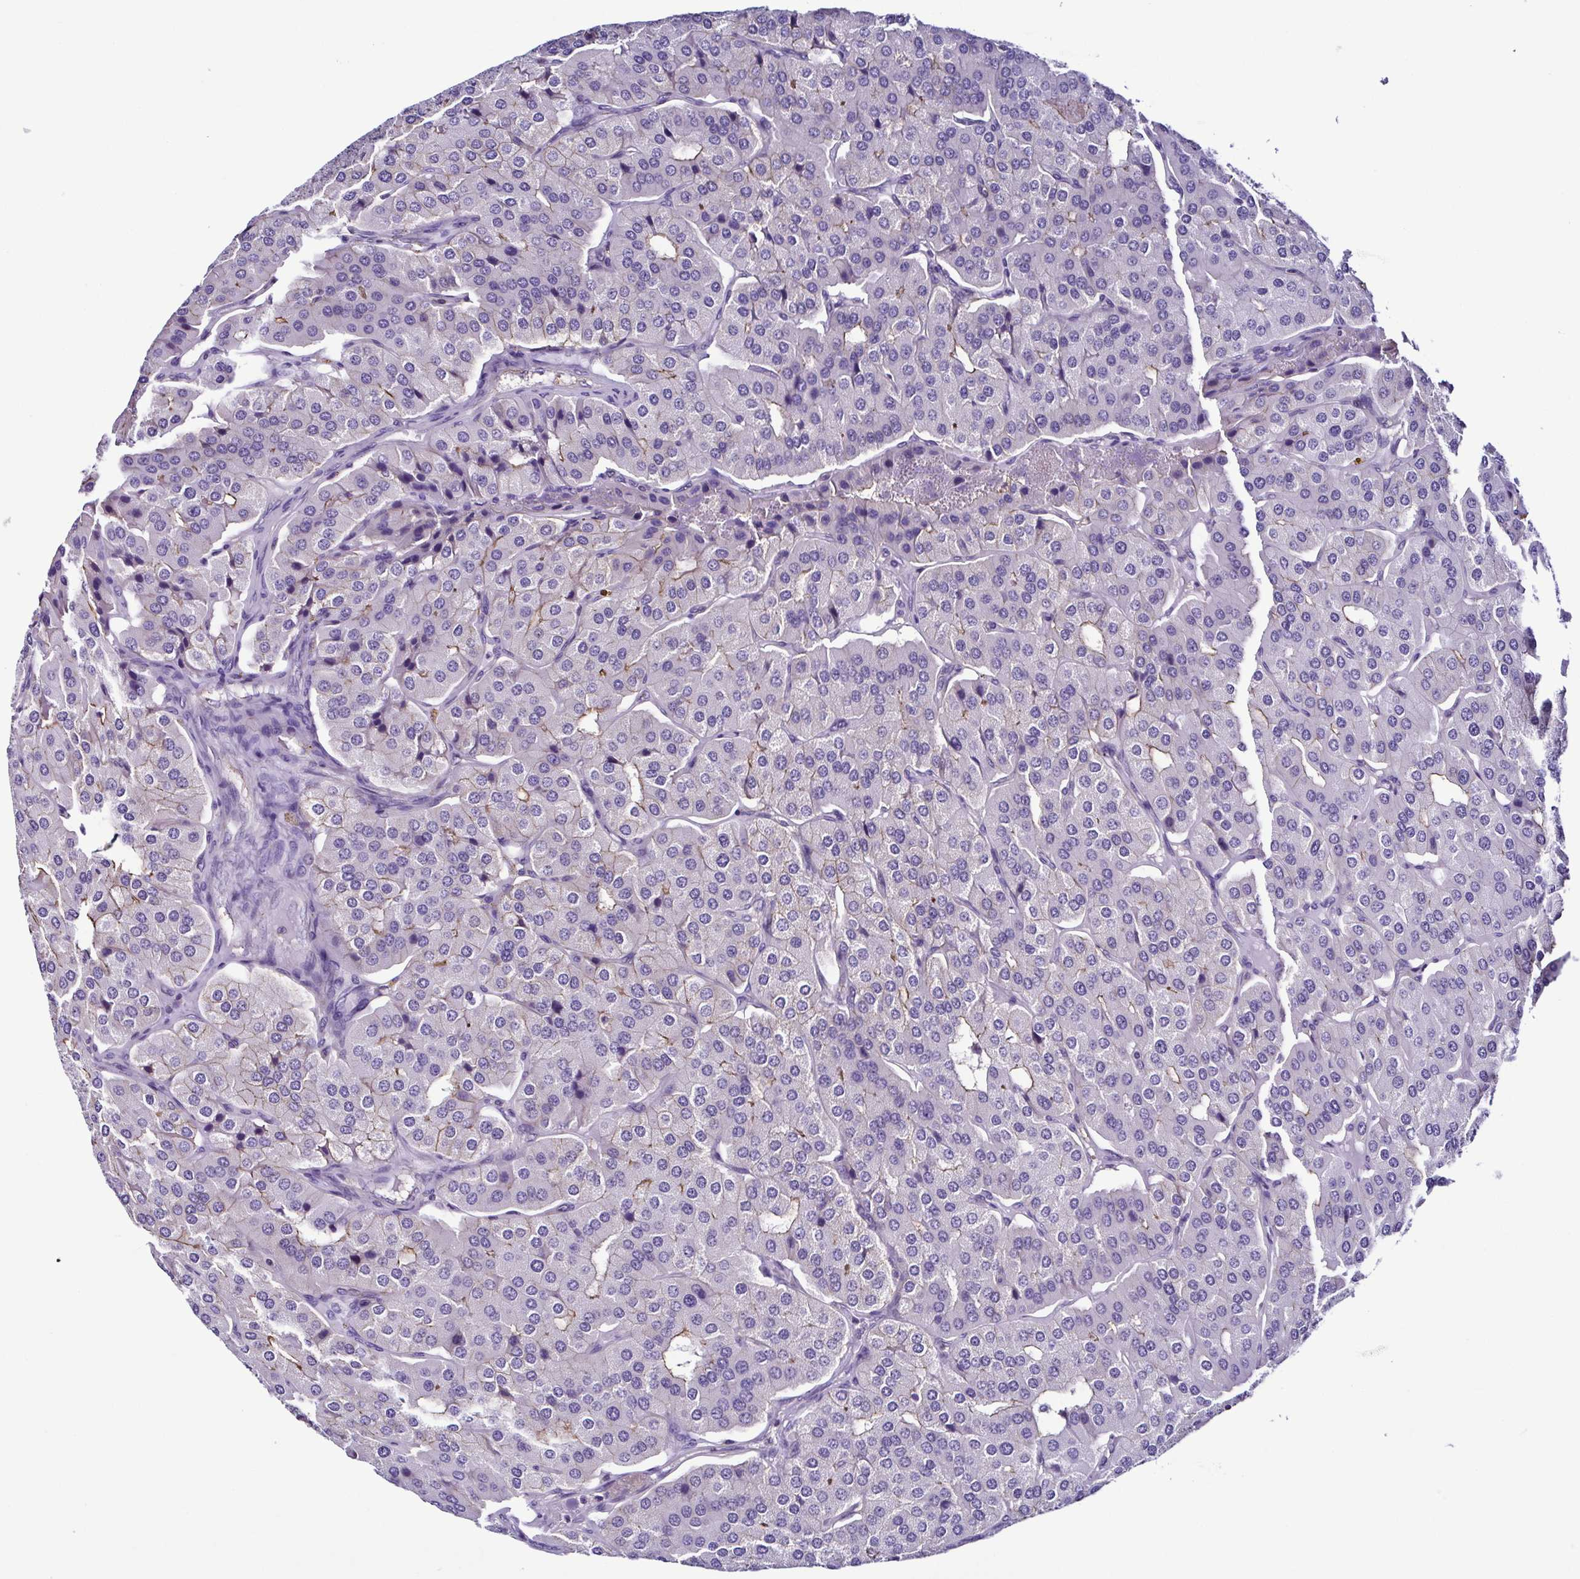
{"staining": {"intensity": "weak", "quantity": "<25%", "location": "cytoplasmic/membranous"}, "tissue": "parathyroid gland", "cell_type": "Glandular cells", "image_type": "normal", "snomed": [{"axis": "morphology", "description": "Normal tissue, NOS"}, {"axis": "morphology", "description": "Adenoma, NOS"}, {"axis": "topography", "description": "Parathyroid gland"}], "caption": "The histopathology image demonstrates no staining of glandular cells in normal parathyroid gland.", "gene": "TNNT2", "patient": {"sex": "female", "age": 86}}